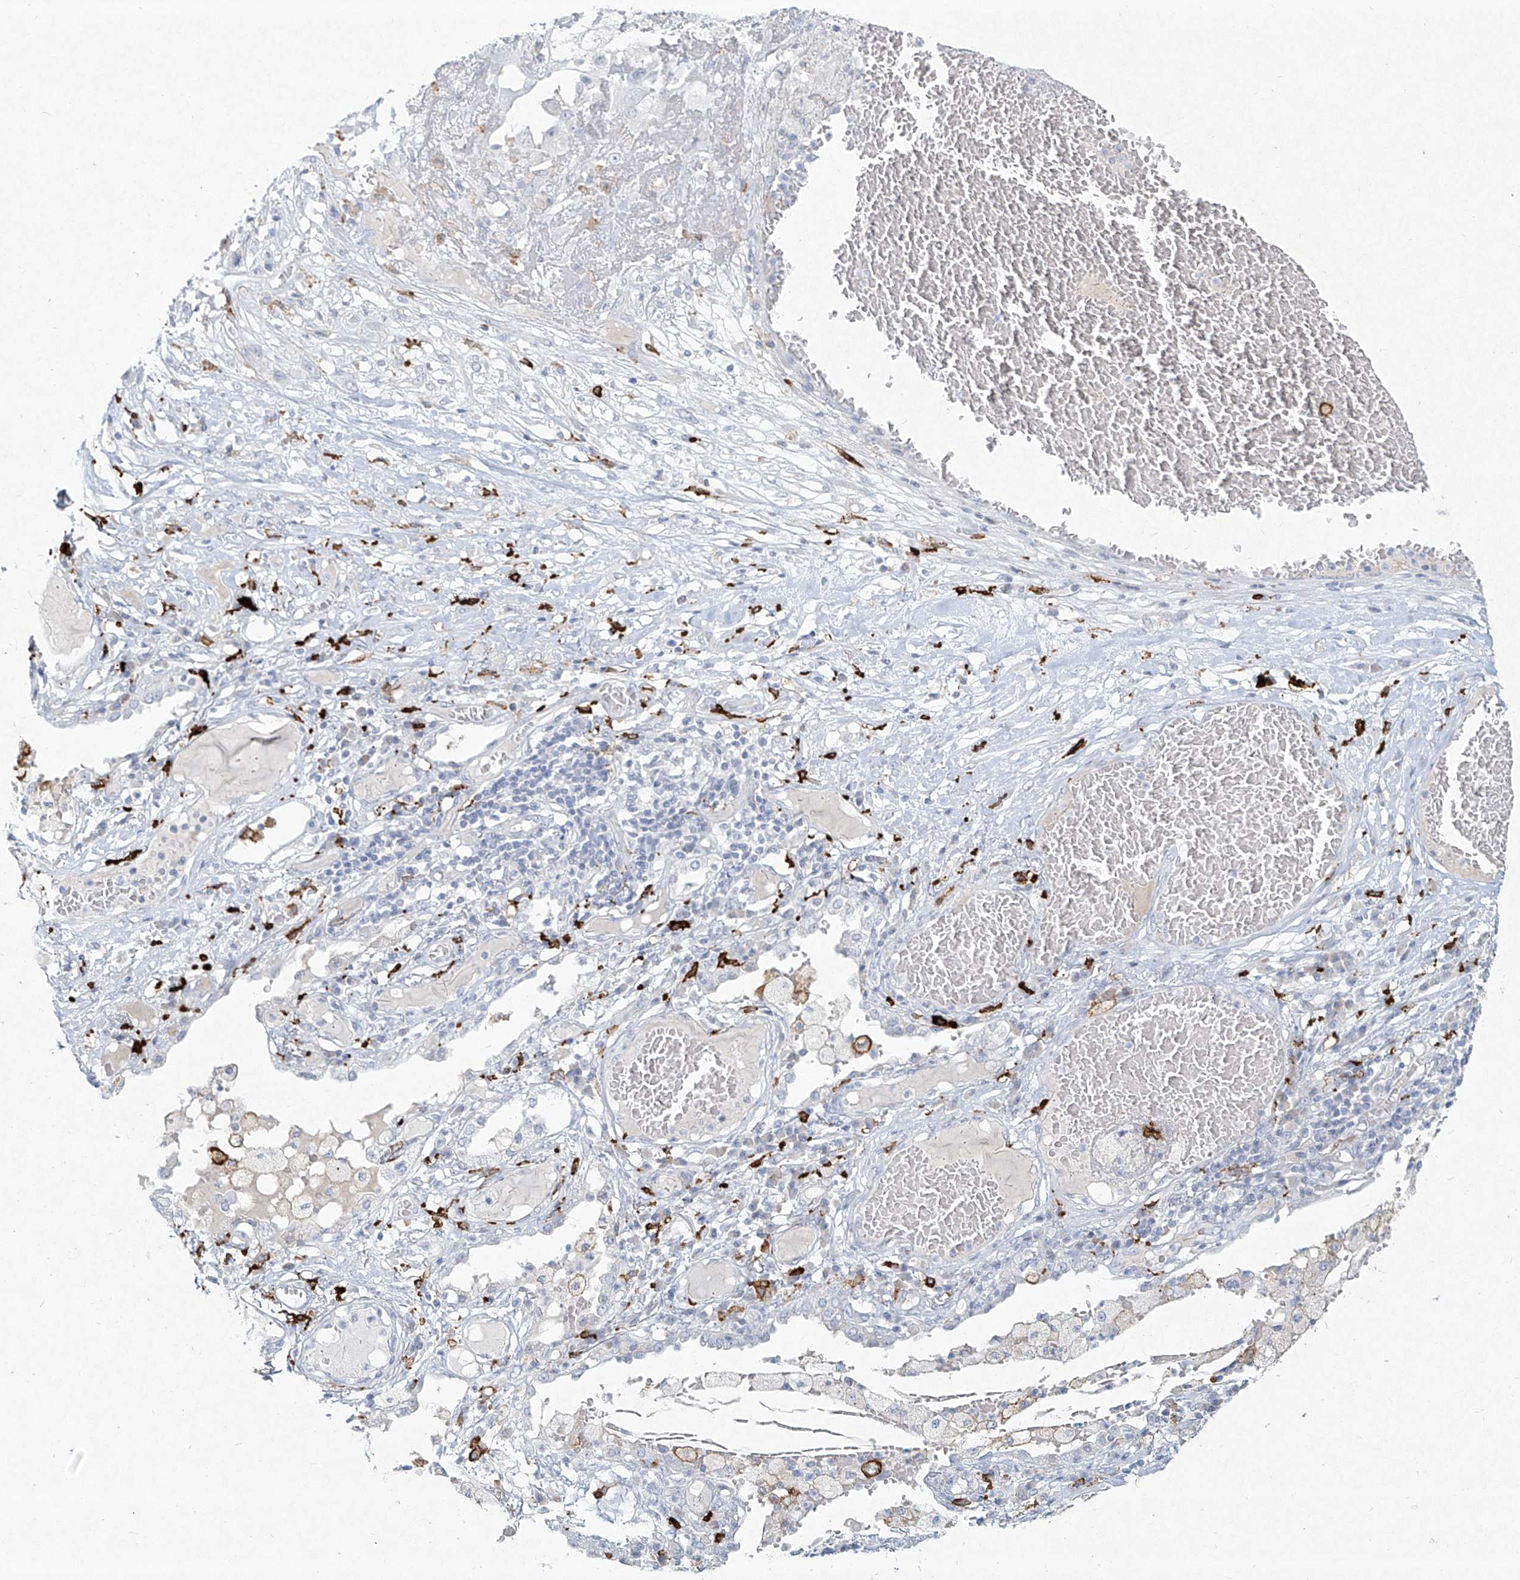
{"staining": {"intensity": "negative", "quantity": "none", "location": "none"}, "tissue": "lung cancer", "cell_type": "Tumor cells", "image_type": "cancer", "snomed": [{"axis": "morphology", "description": "Squamous cell carcinoma, NOS"}, {"axis": "topography", "description": "Lung"}], "caption": "Tumor cells show no significant protein staining in squamous cell carcinoma (lung).", "gene": "CD209", "patient": {"sex": "male", "age": 71}}